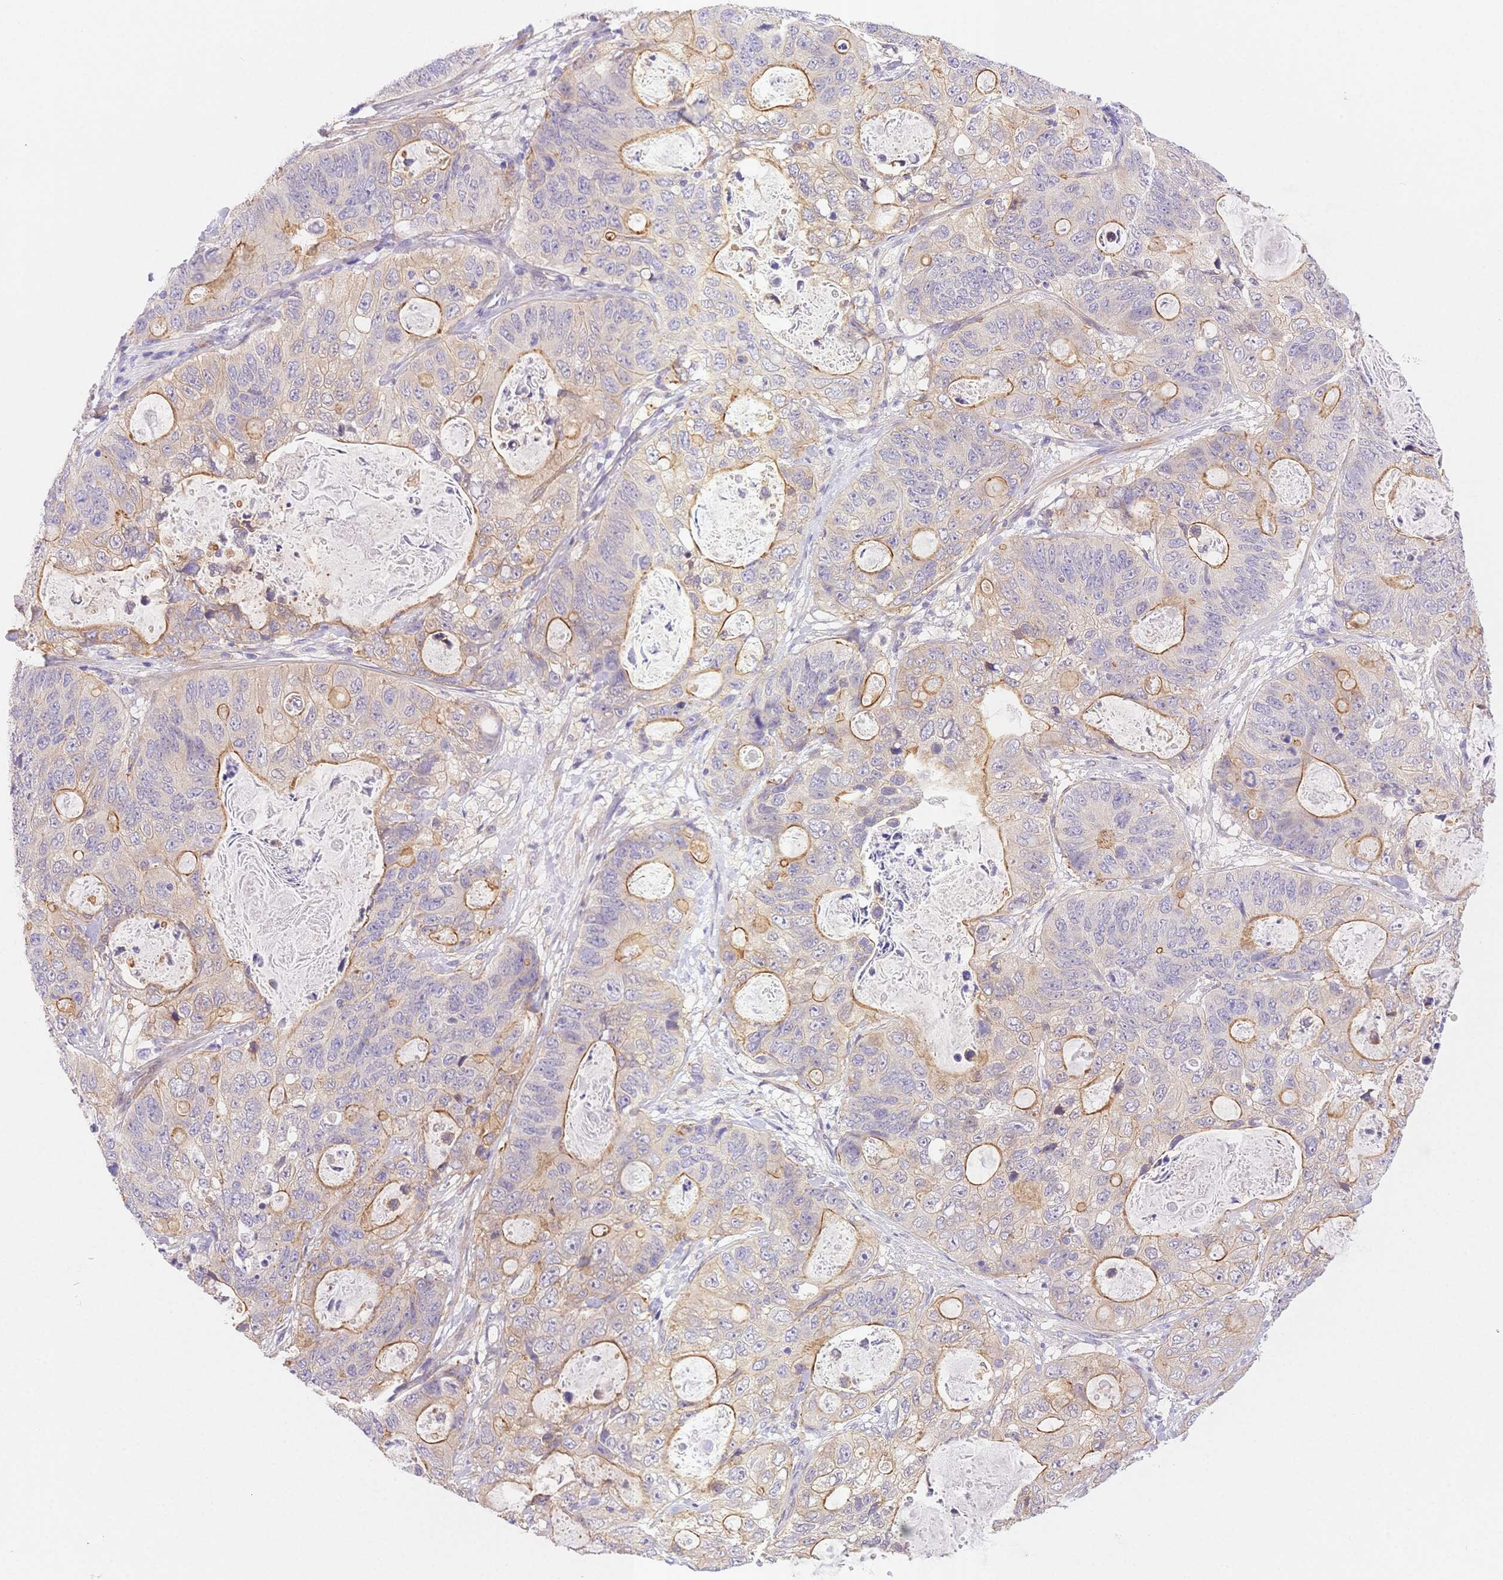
{"staining": {"intensity": "moderate", "quantity": "25%-75%", "location": "cytoplasmic/membranous"}, "tissue": "stomach cancer", "cell_type": "Tumor cells", "image_type": "cancer", "snomed": [{"axis": "morphology", "description": "Normal tissue, NOS"}, {"axis": "morphology", "description": "Adenocarcinoma, NOS"}, {"axis": "topography", "description": "Stomach"}], "caption": "High-power microscopy captured an IHC image of adenocarcinoma (stomach), revealing moderate cytoplasmic/membranous expression in approximately 25%-75% of tumor cells.", "gene": "CSN1S1", "patient": {"sex": "female", "age": 89}}